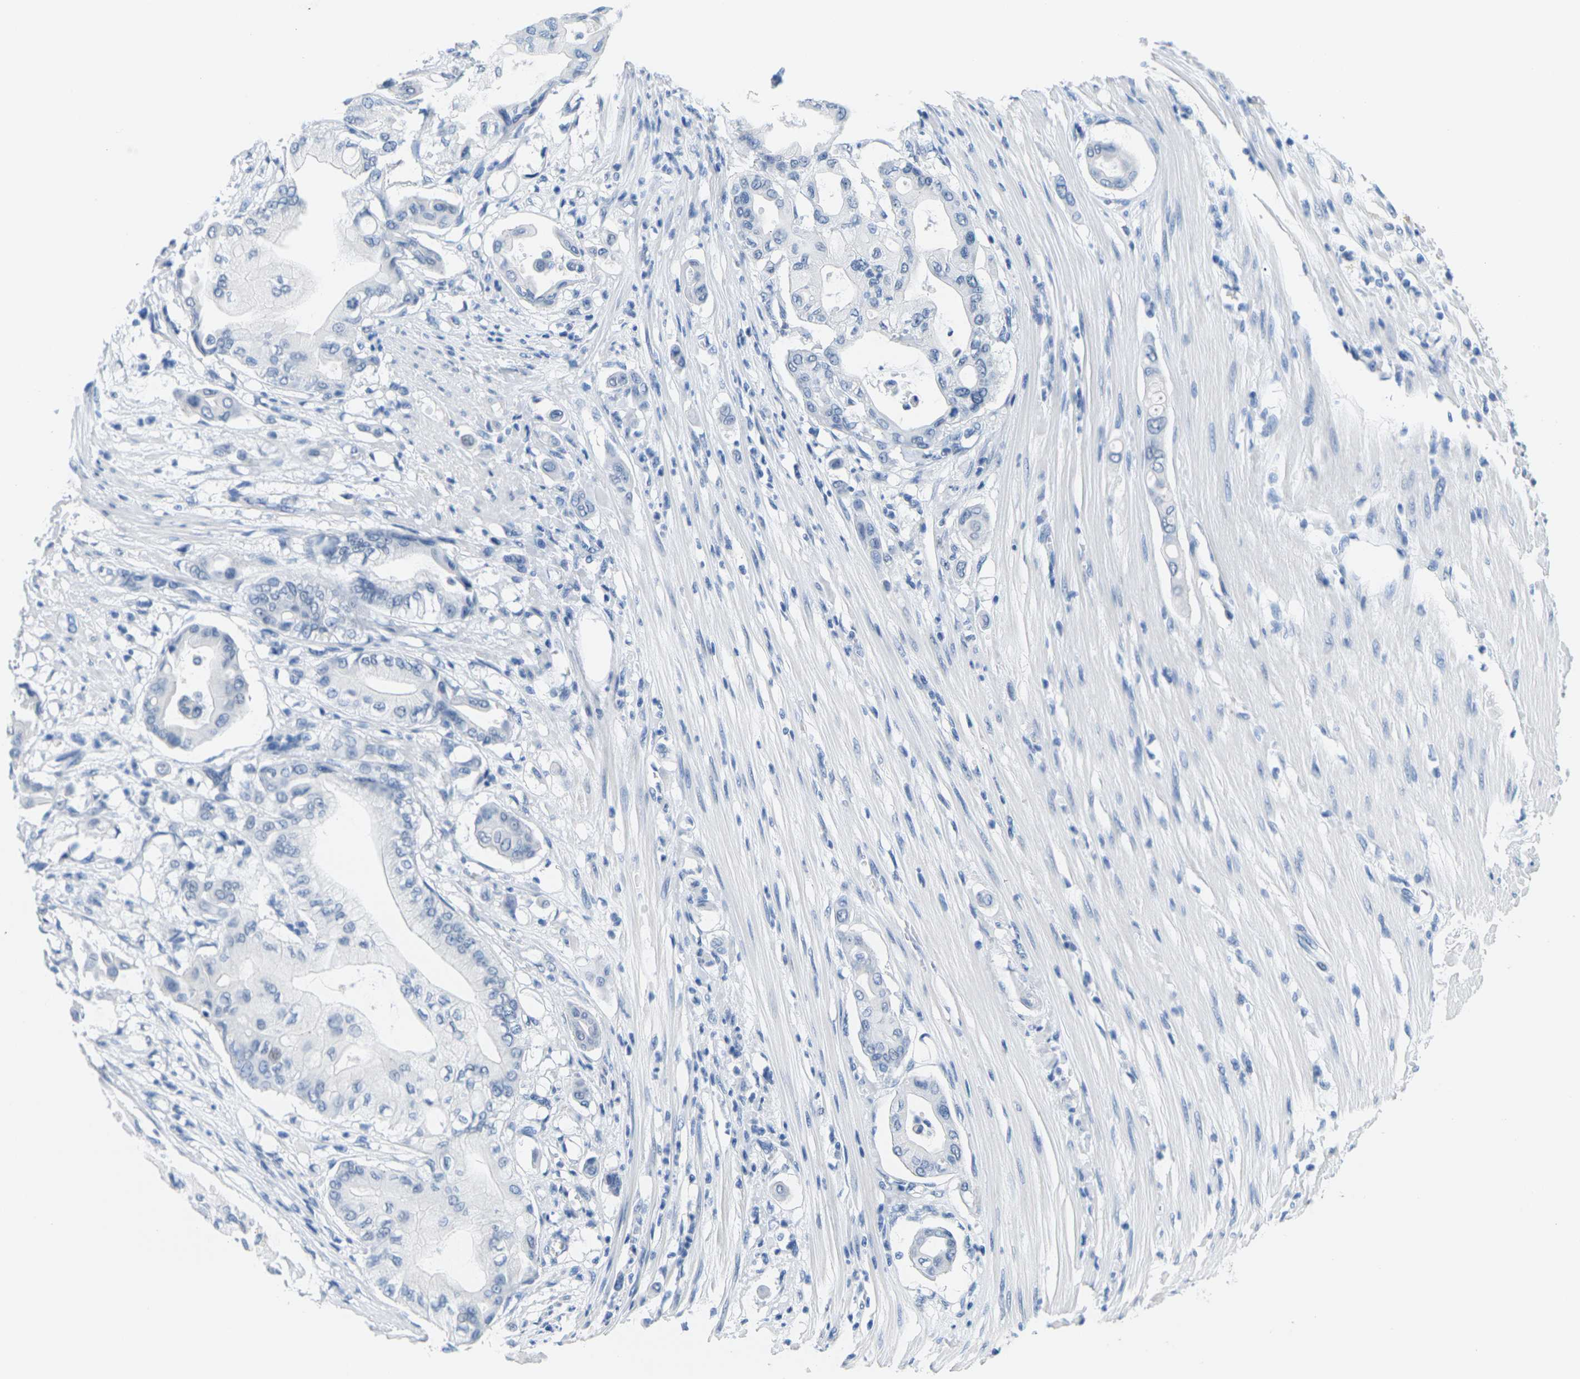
{"staining": {"intensity": "negative", "quantity": "none", "location": "none"}, "tissue": "pancreatic cancer", "cell_type": "Tumor cells", "image_type": "cancer", "snomed": [{"axis": "morphology", "description": "Adenocarcinoma, NOS"}, {"axis": "morphology", "description": "Adenocarcinoma, metastatic, NOS"}, {"axis": "topography", "description": "Lymph node"}, {"axis": "topography", "description": "Pancreas"}, {"axis": "topography", "description": "Duodenum"}], "caption": "This is an immunohistochemistry (IHC) micrograph of pancreatic metastatic adenocarcinoma. There is no positivity in tumor cells.", "gene": "CTAG1A", "patient": {"sex": "female", "age": 64}}